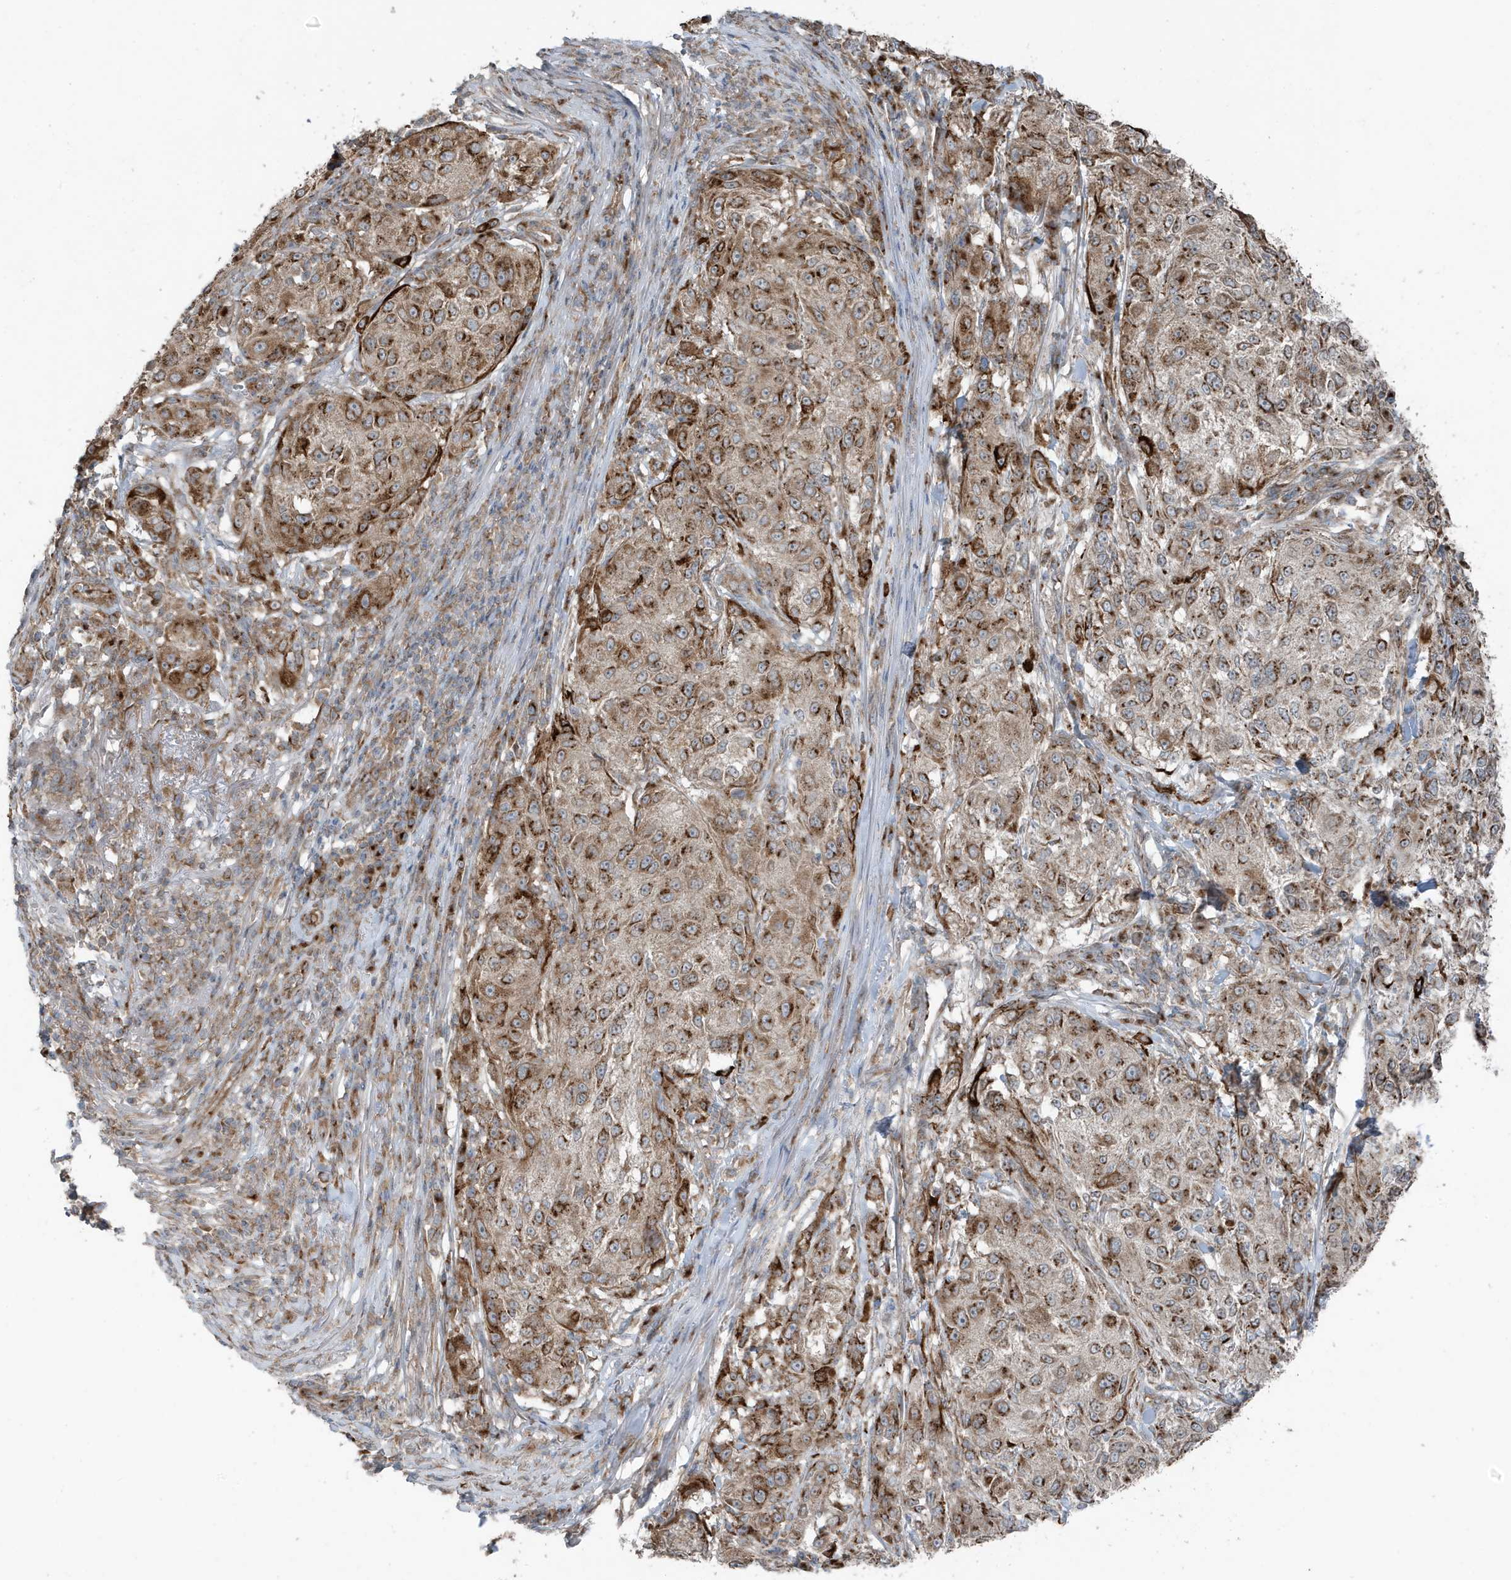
{"staining": {"intensity": "moderate", "quantity": ">75%", "location": "cytoplasmic/membranous"}, "tissue": "melanoma", "cell_type": "Tumor cells", "image_type": "cancer", "snomed": [{"axis": "morphology", "description": "Necrosis, NOS"}, {"axis": "morphology", "description": "Malignant melanoma, NOS"}, {"axis": "topography", "description": "Skin"}], "caption": "DAB (3,3'-diaminobenzidine) immunohistochemical staining of human malignant melanoma demonstrates moderate cytoplasmic/membranous protein staining in about >75% of tumor cells.", "gene": "GOLGA4", "patient": {"sex": "female", "age": 87}}